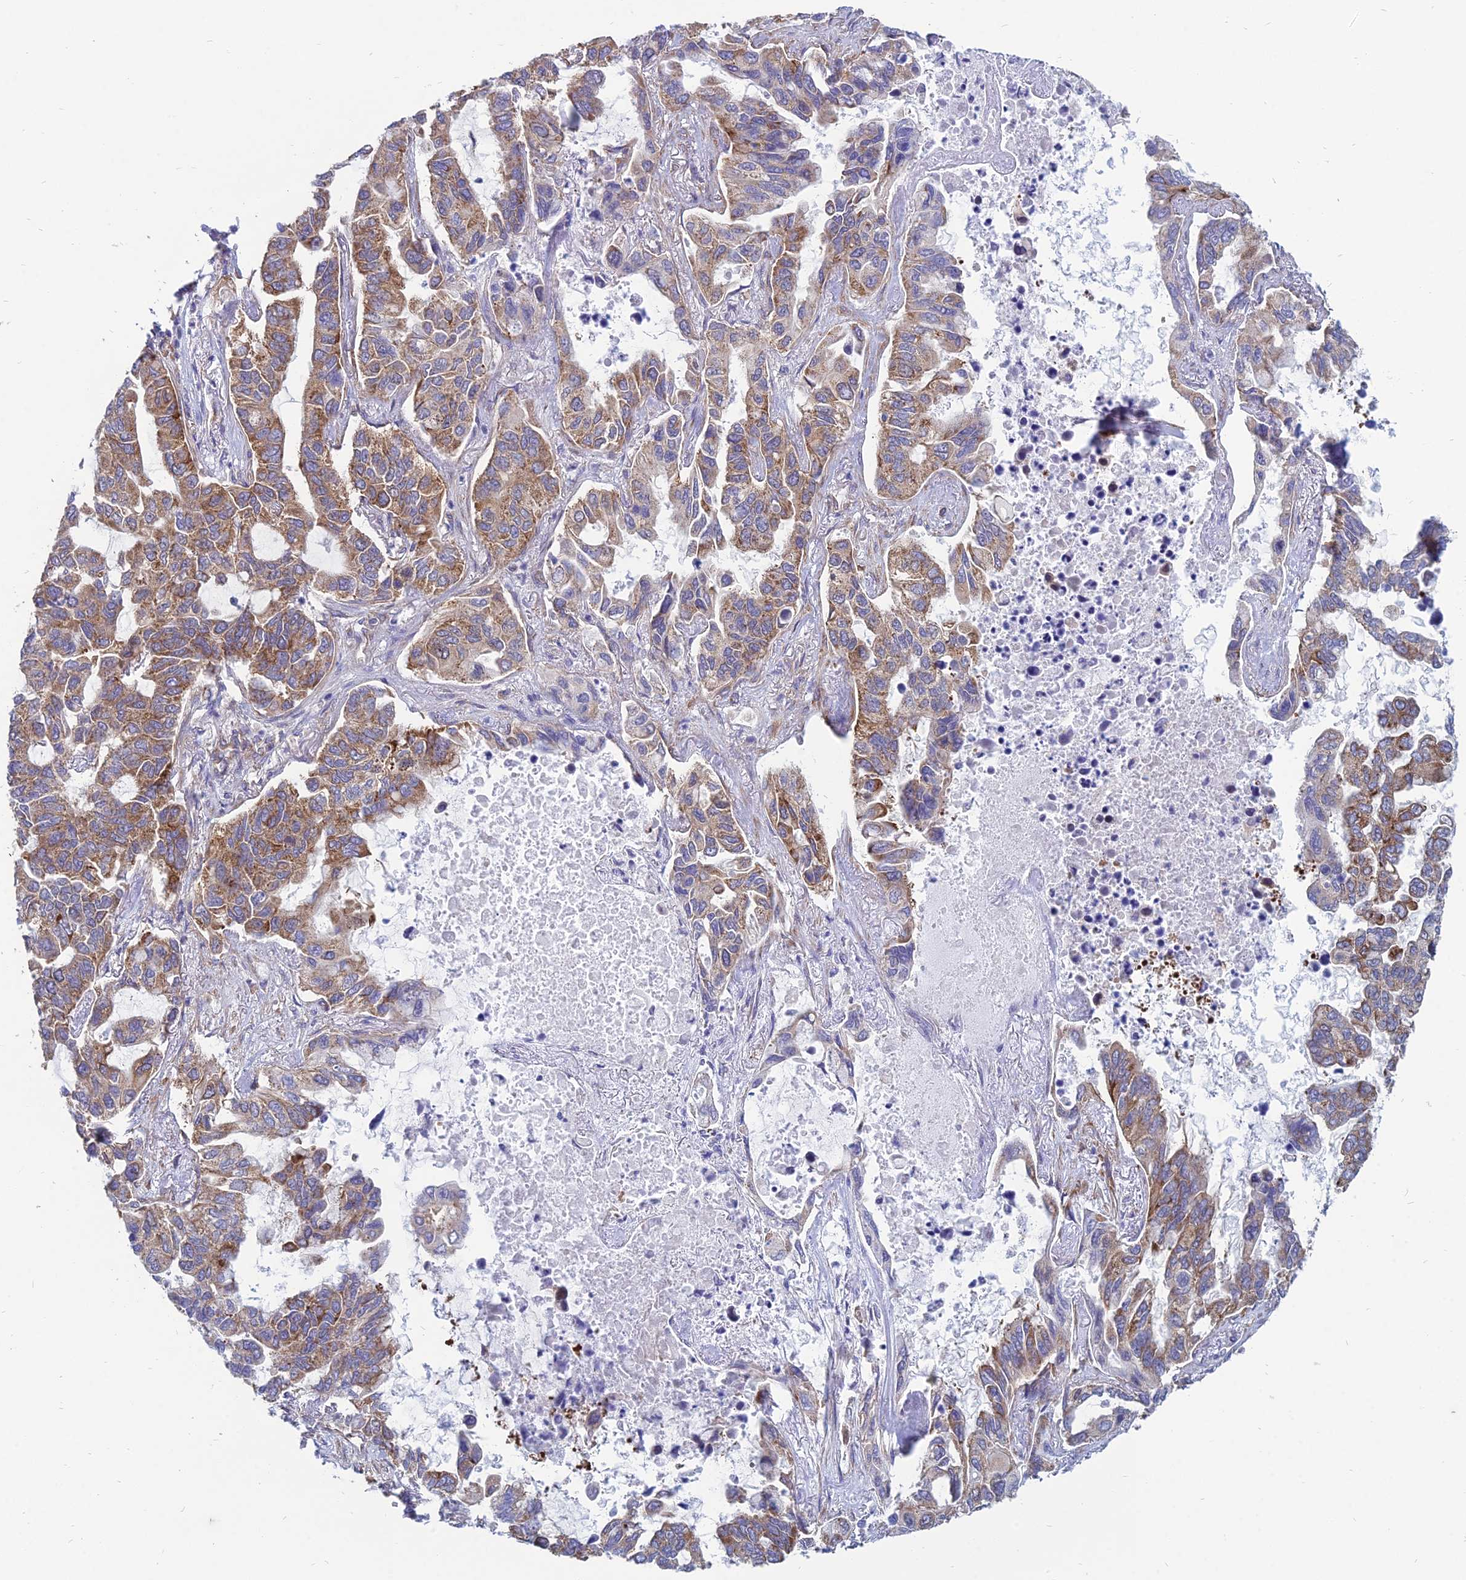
{"staining": {"intensity": "moderate", "quantity": ">75%", "location": "cytoplasmic/membranous"}, "tissue": "lung cancer", "cell_type": "Tumor cells", "image_type": "cancer", "snomed": [{"axis": "morphology", "description": "Adenocarcinoma, NOS"}, {"axis": "topography", "description": "Lung"}], "caption": "A brown stain labels moderate cytoplasmic/membranous staining of a protein in human lung cancer tumor cells. (DAB = brown stain, brightfield microscopy at high magnification).", "gene": "TXLNA", "patient": {"sex": "male", "age": 64}}